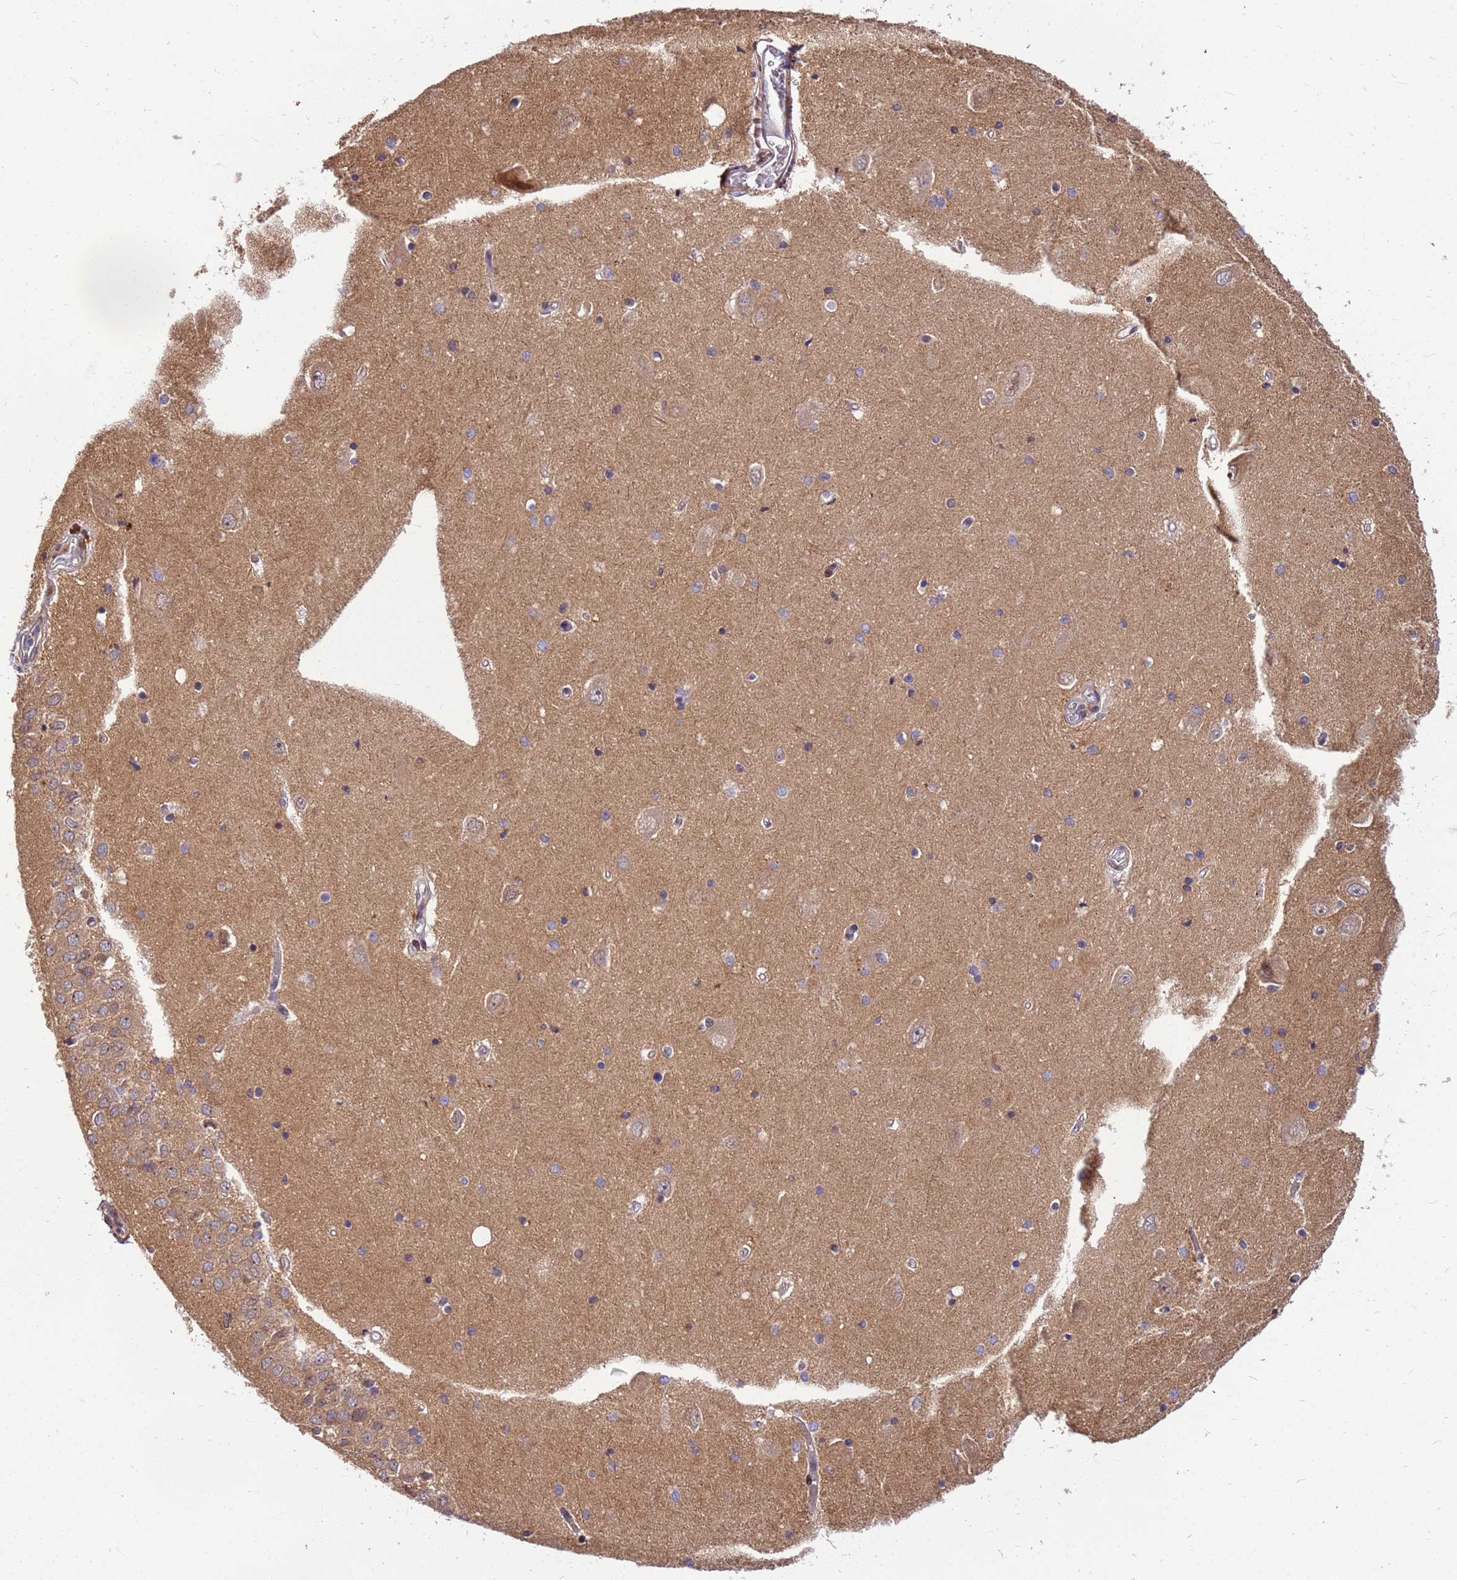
{"staining": {"intensity": "moderate", "quantity": "<25%", "location": "cytoplasmic/membranous"}, "tissue": "hippocampus", "cell_type": "Glial cells", "image_type": "normal", "snomed": [{"axis": "morphology", "description": "Normal tissue, NOS"}, {"axis": "topography", "description": "Hippocampus"}], "caption": "Immunohistochemistry staining of unremarkable hippocampus, which reveals low levels of moderate cytoplasmic/membranous positivity in approximately <25% of glial cells indicating moderate cytoplasmic/membranous protein positivity. The staining was performed using DAB (brown) for protein detection and nuclei were counterstained in hematoxylin (blue).", "gene": "DUS4L", "patient": {"sex": "male", "age": 45}}